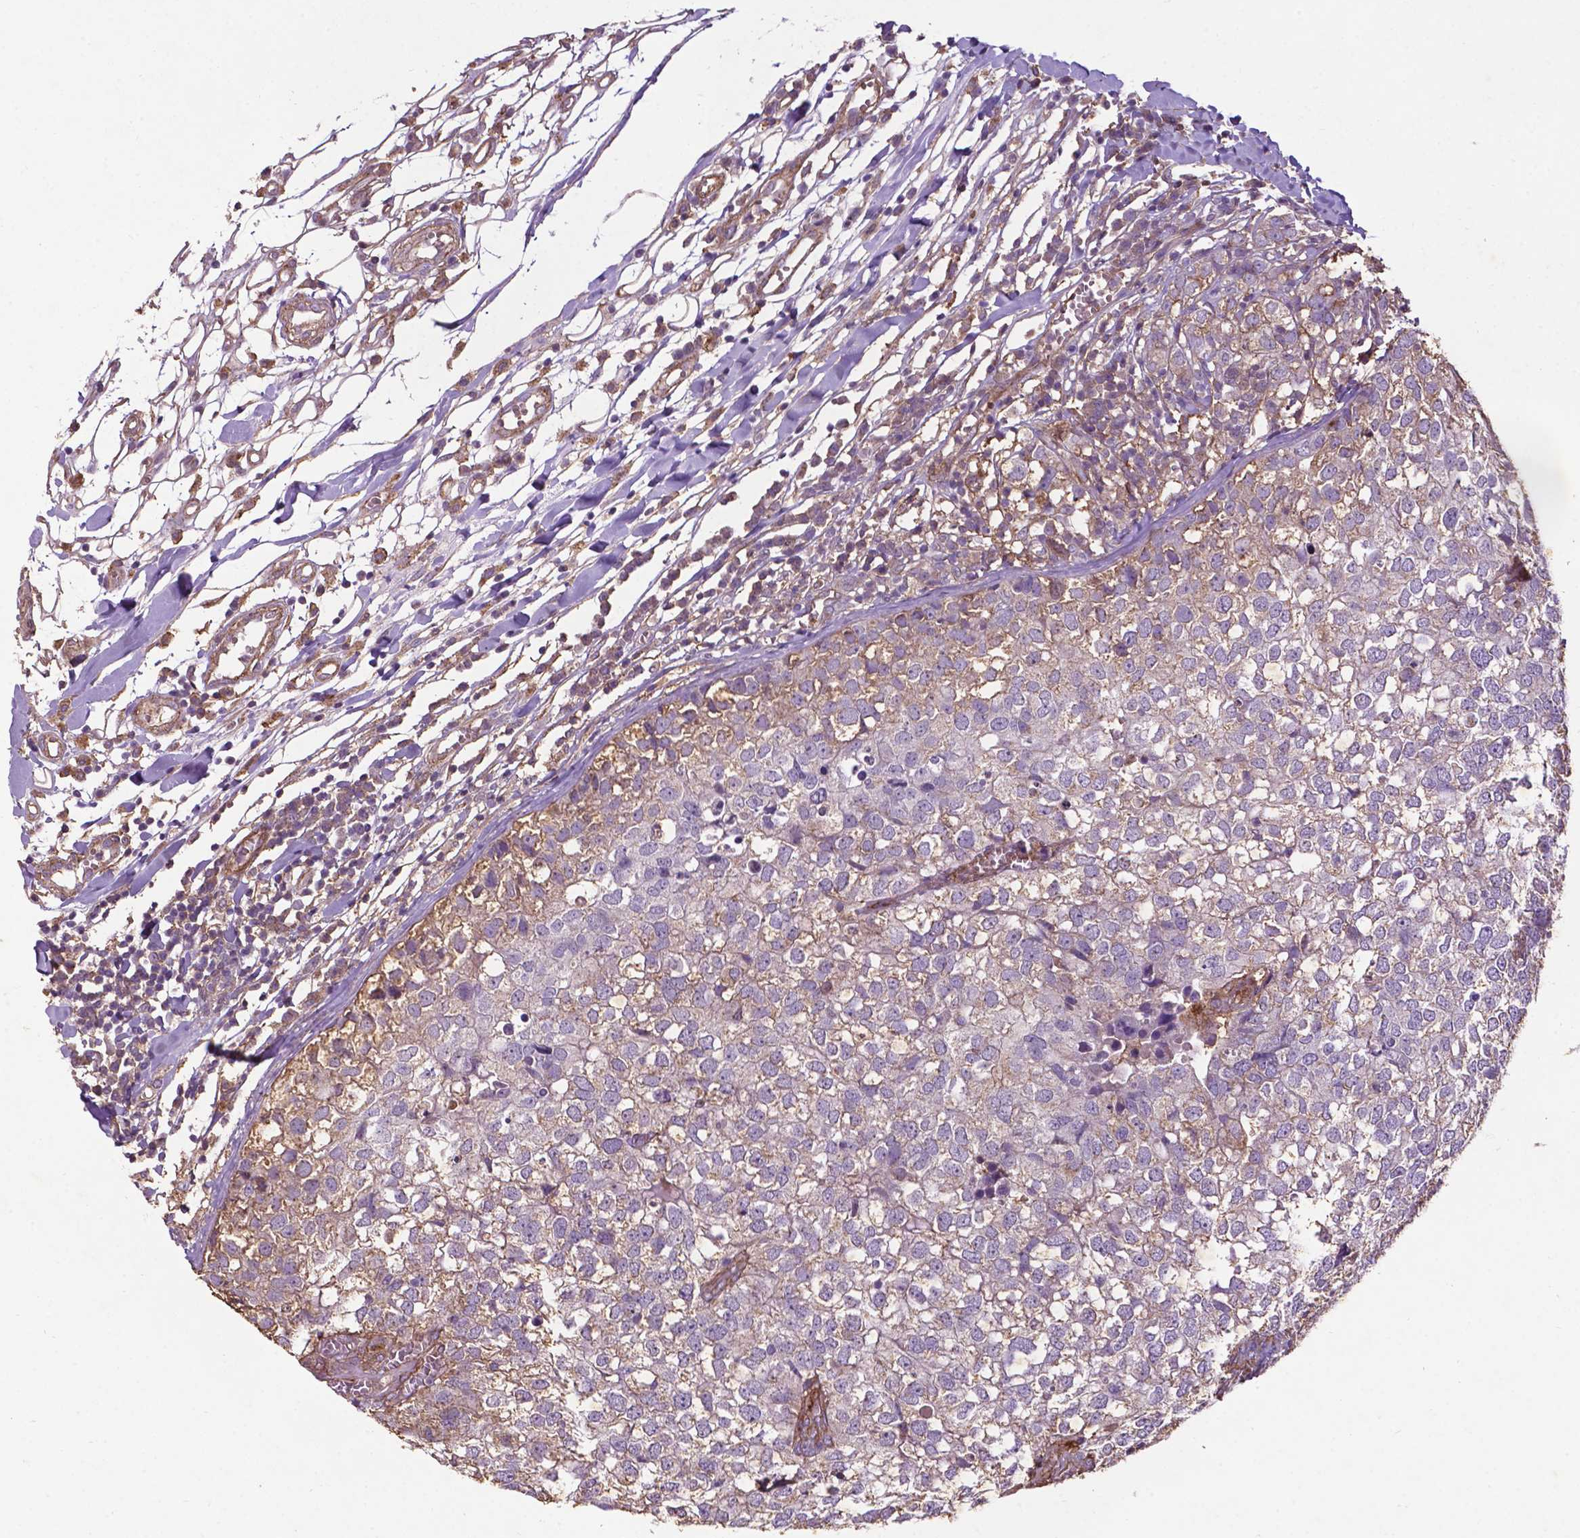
{"staining": {"intensity": "negative", "quantity": "none", "location": "none"}, "tissue": "breast cancer", "cell_type": "Tumor cells", "image_type": "cancer", "snomed": [{"axis": "morphology", "description": "Duct carcinoma"}, {"axis": "topography", "description": "Breast"}], "caption": "IHC photomicrograph of breast invasive ductal carcinoma stained for a protein (brown), which displays no expression in tumor cells.", "gene": "RRAS", "patient": {"sex": "female", "age": 30}}